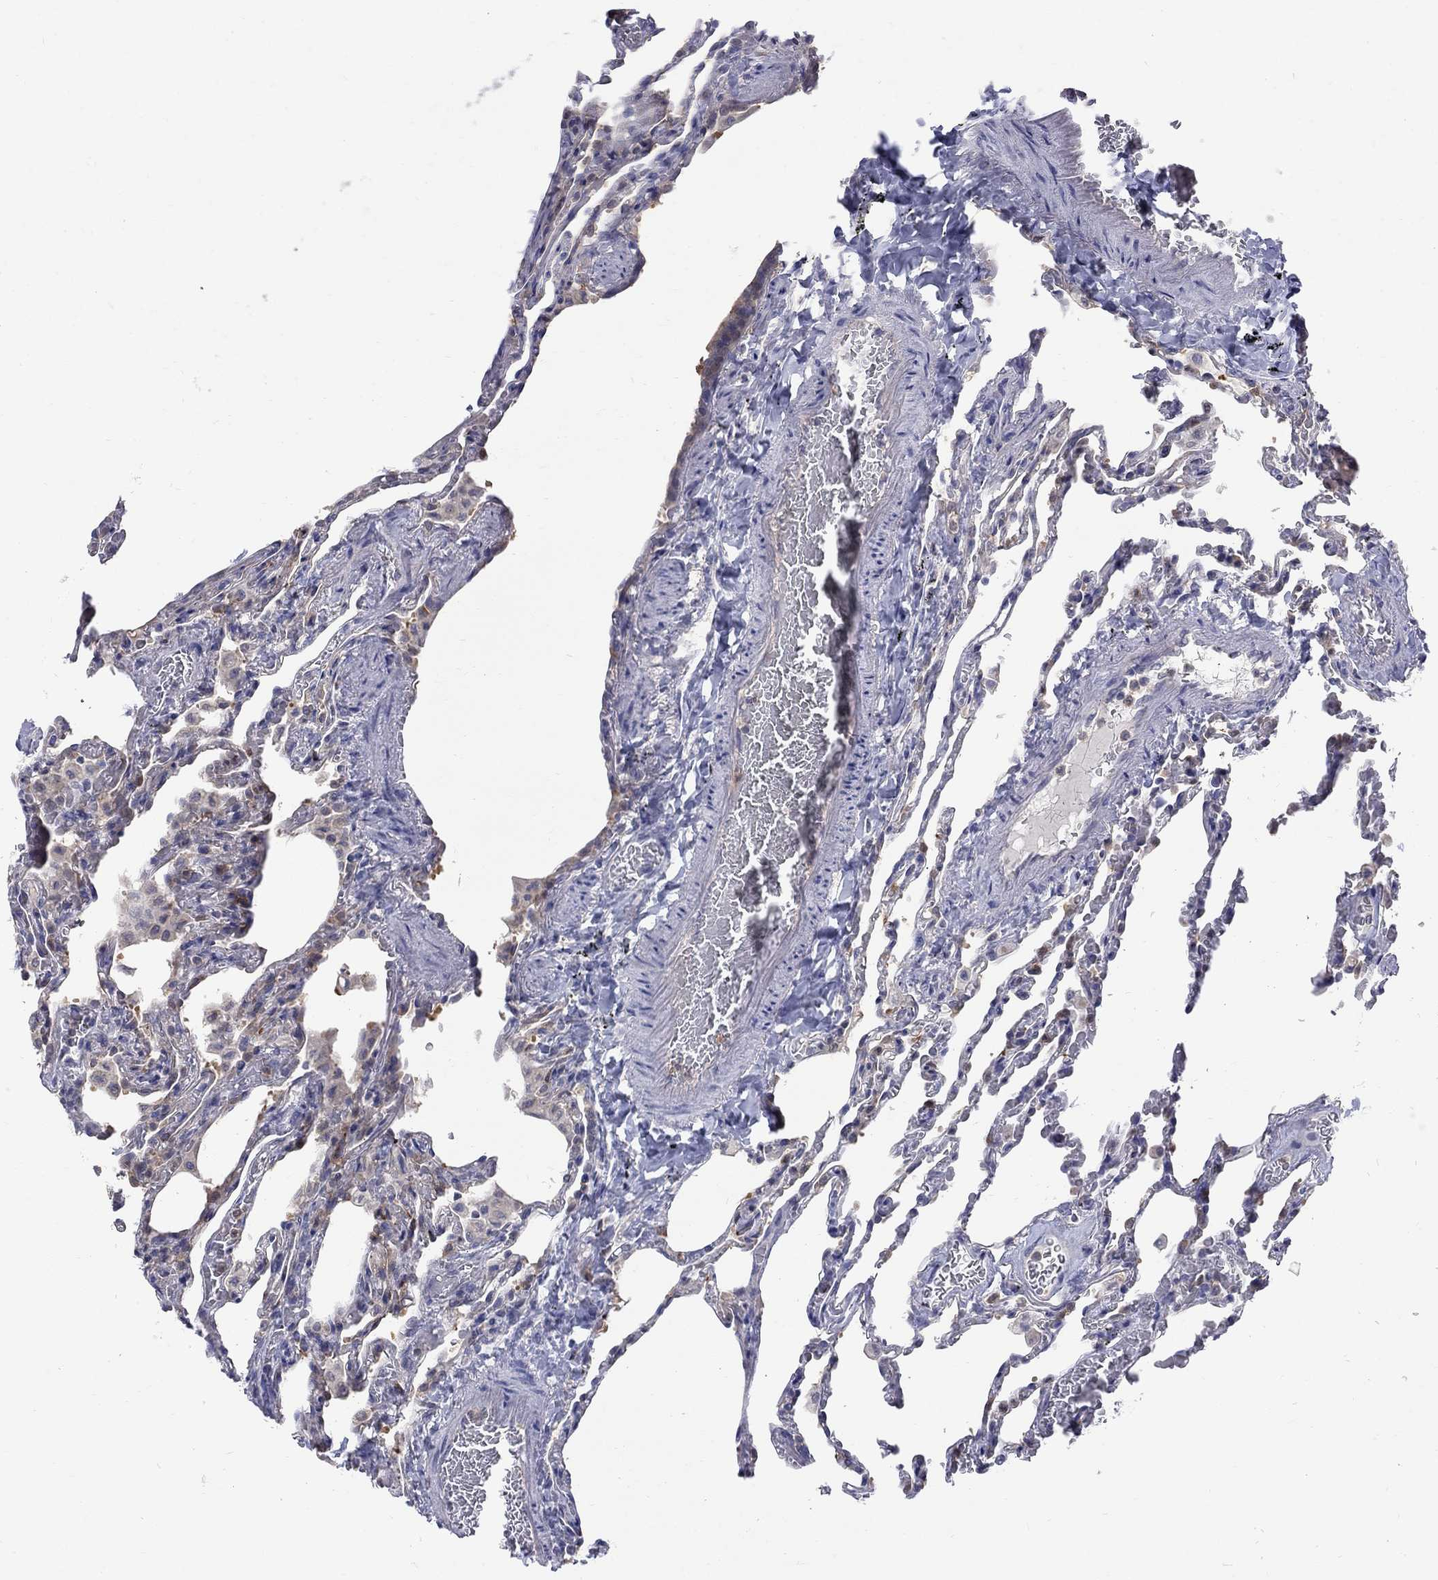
{"staining": {"intensity": "negative", "quantity": "none", "location": "none"}, "tissue": "lung", "cell_type": "Alveolar cells", "image_type": "normal", "snomed": [{"axis": "morphology", "description": "Normal tissue, NOS"}, {"axis": "topography", "description": "Lung"}], "caption": "Lung stained for a protein using immunohistochemistry displays no expression alveolar cells.", "gene": "HKDC1", "patient": {"sex": "female", "age": 43}}